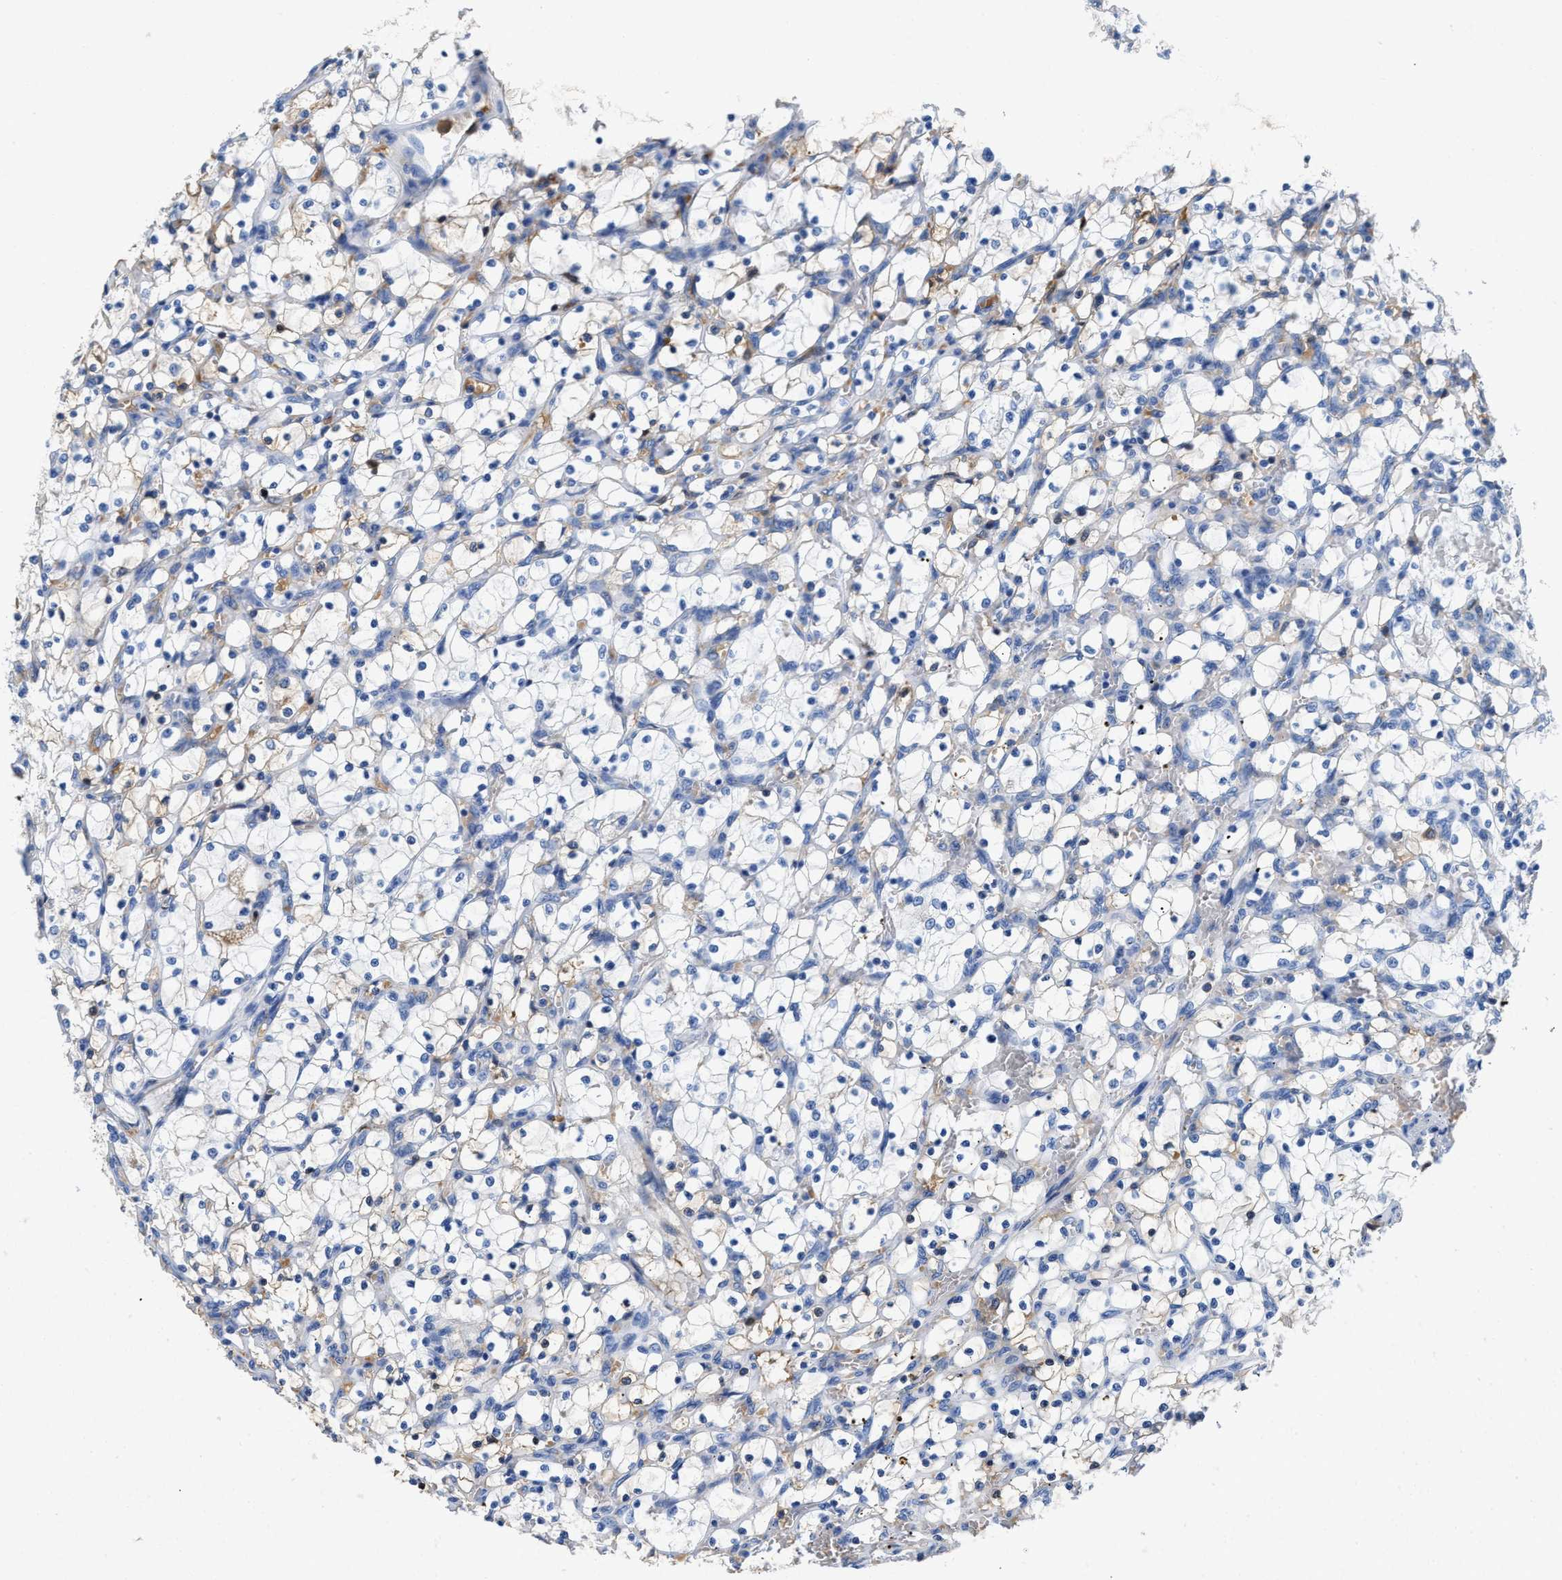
{"staining": {"intensity": "negative", "quantity": "none", "location": "none"}, "tissue": "renal cancer", "cell_type": "Tumor cells", "image_type": "cancer", "snomed": [{"axis": "morphology", "description": "Adenocarcinoma, NOS"}, {"axis": "topography", "description": "Kidney"}], "caption": "High power microscopy histopathology image of an immunohistochemistry (IHC) image of adenocarcinoma (renal), revealing no significant expression in tumor cells.", "gene": "GC", "patient": {"sex": "female", "age": 69}}